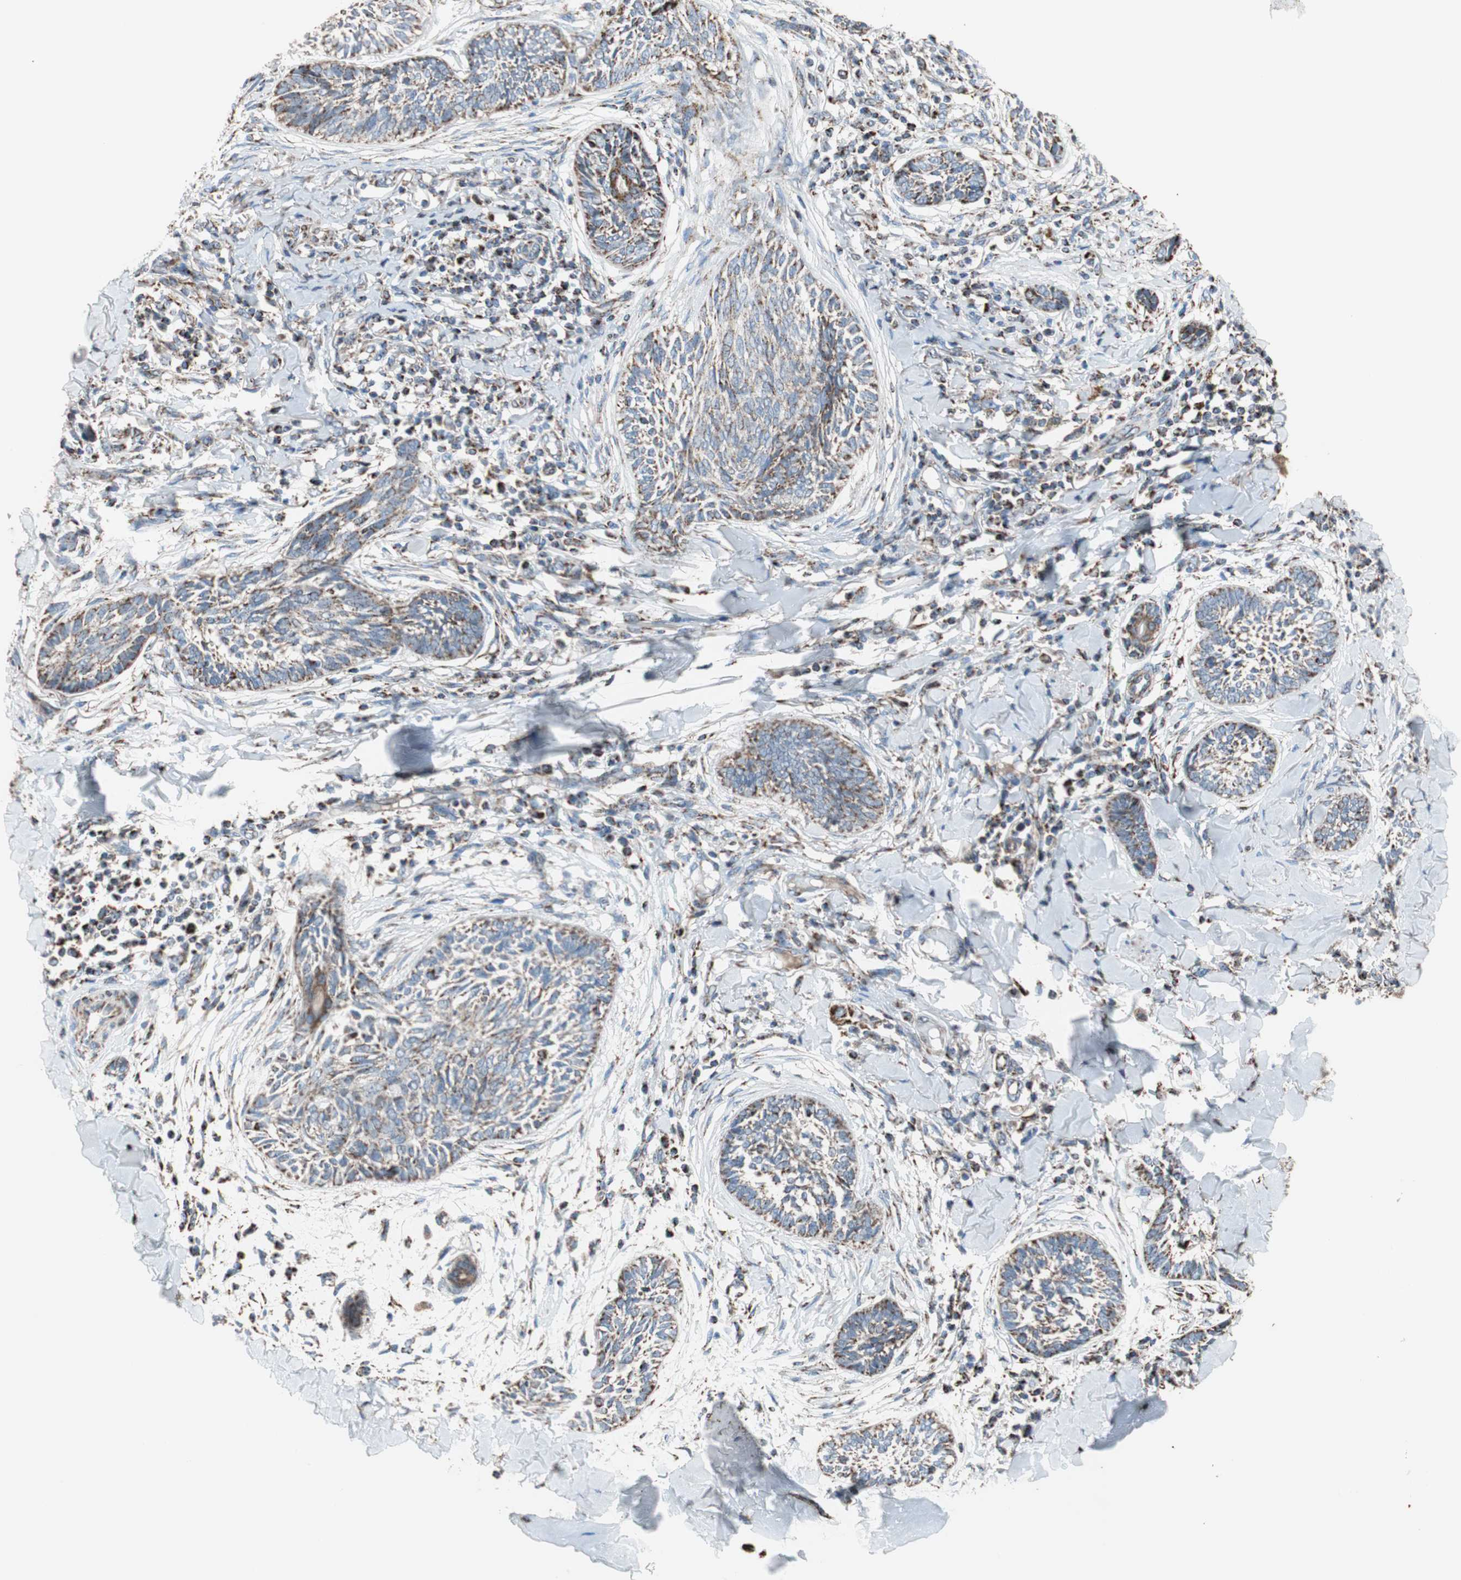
{"staining": {"intensity": "moderate", "quantity": "25%-75%", "location": "cytoplasmic/membranous"}, "tissue": "skin cancer", "cell_type": "Tumor cells", "image_type": "cancer", "snomed": [{"axis": "morphology", "description": "Papilloma, NOS"}, {"axis": "morphology", "description": "Basal cell carcinoma"}, {"axis": "topography", "description": "Skin"}], "caption": "Immunohistochemistry photomicrograph of human papilloma (skin) stained for a protein (brown), which demonstrates medium levels of moderate cytoplasmic/membranous staining in approximately 25%-75% of tumor cells.", "gene": "PCSK4", "patient": {"sex": "male", "age": 87}}